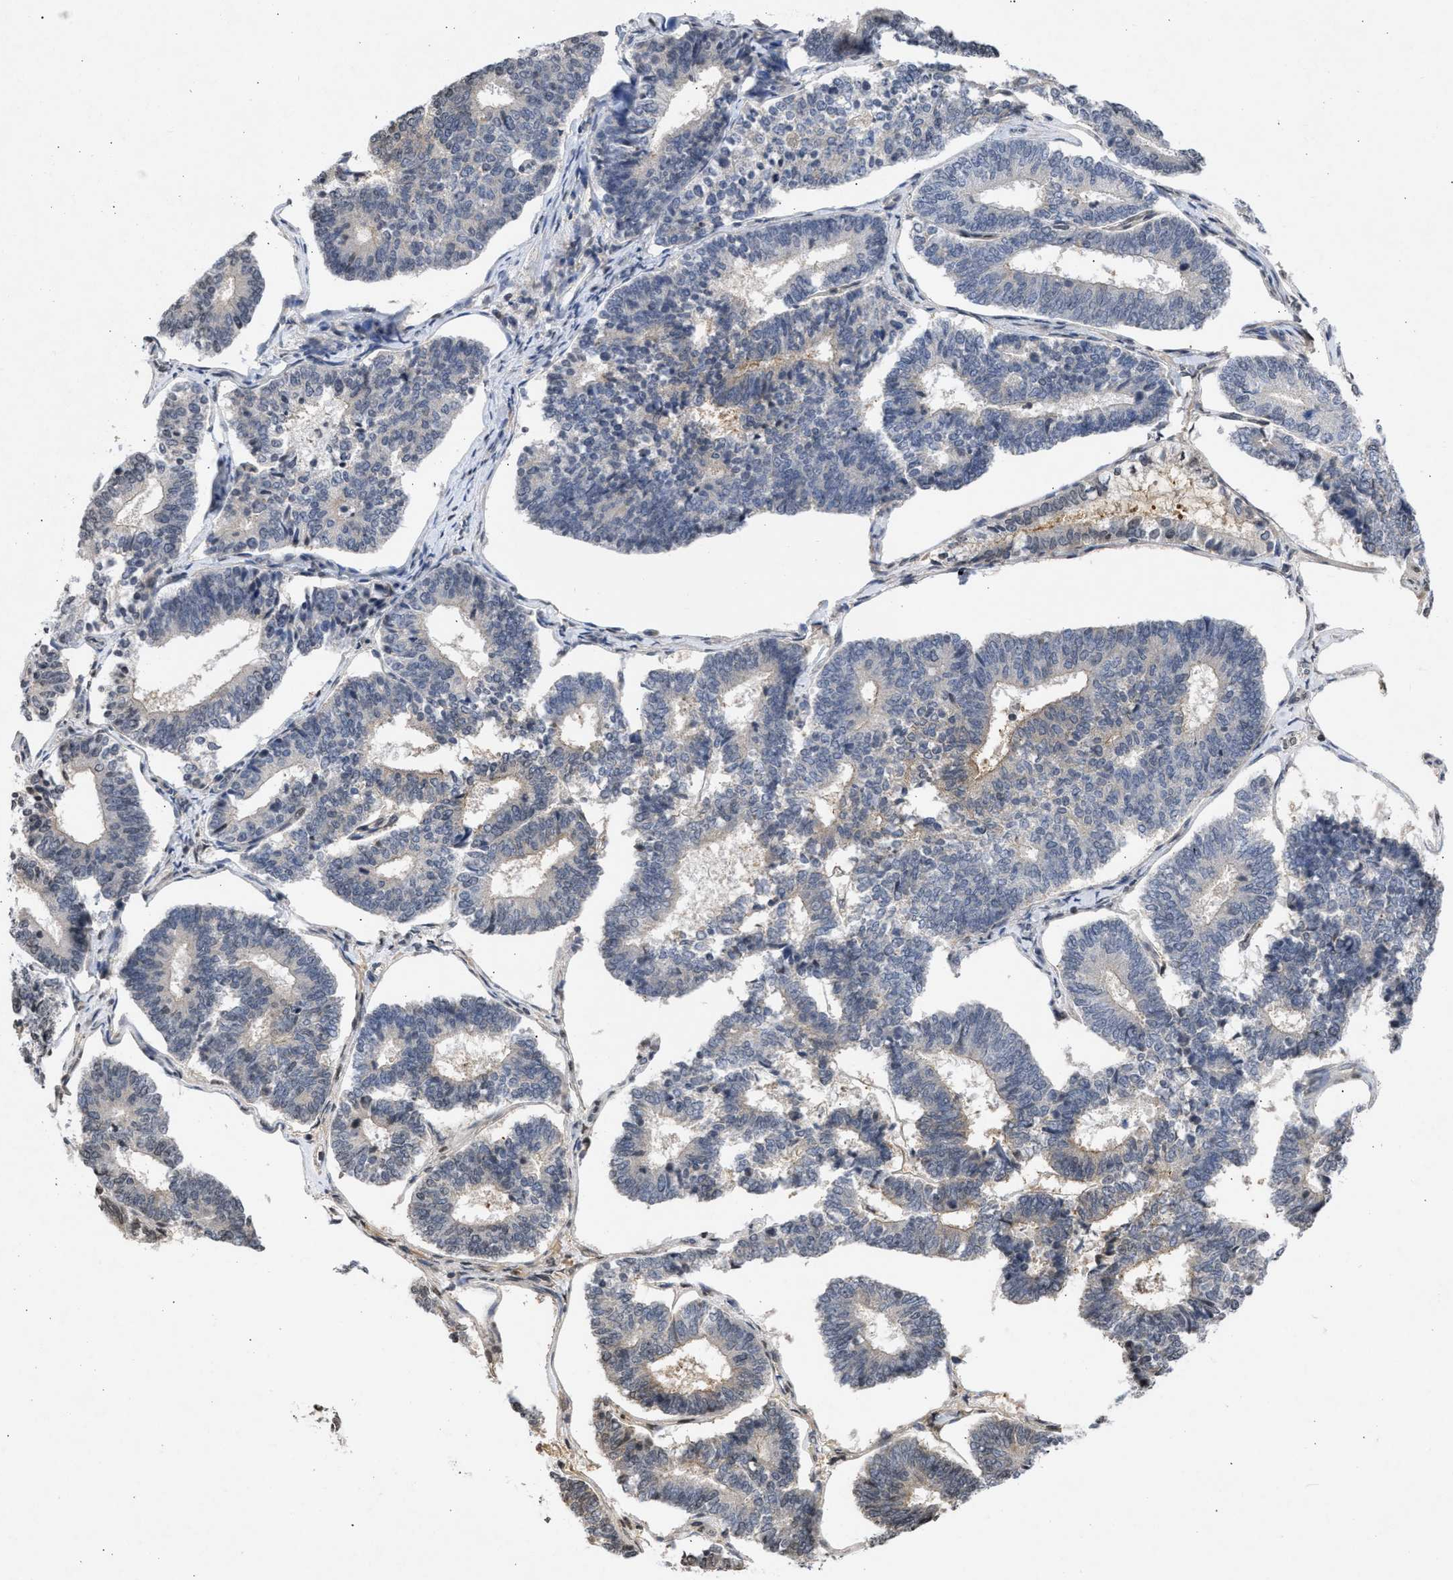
{"staining": {"intensity": "weak", "quantity": "<25%", "location": "cytoplasmic/membranous"}, "tissue": "endometrial cancer", "cell_type": "Tumor cells", "image_type": "cancer", "snomed": [{"axis": "morphology", "description": "Adenocarcinoma, NOS"}, {"axis": "topography", "description": "Endometrium"}], "caption": "A high-resolution photomicrograph shows immunohistochemistry (IHC) staining of adenocarcinoma (endometrial), which reveals no significant staining in tumor cells. Brightfield microscopy of immunohistochemistry (IHC) stained with DAB (3,3'-diaminobenzidine) (brown) and hematoxylin (blue), captured at high magnification.", "gene": "NUP35", "patient": {"sex": "female", "age": 70}}